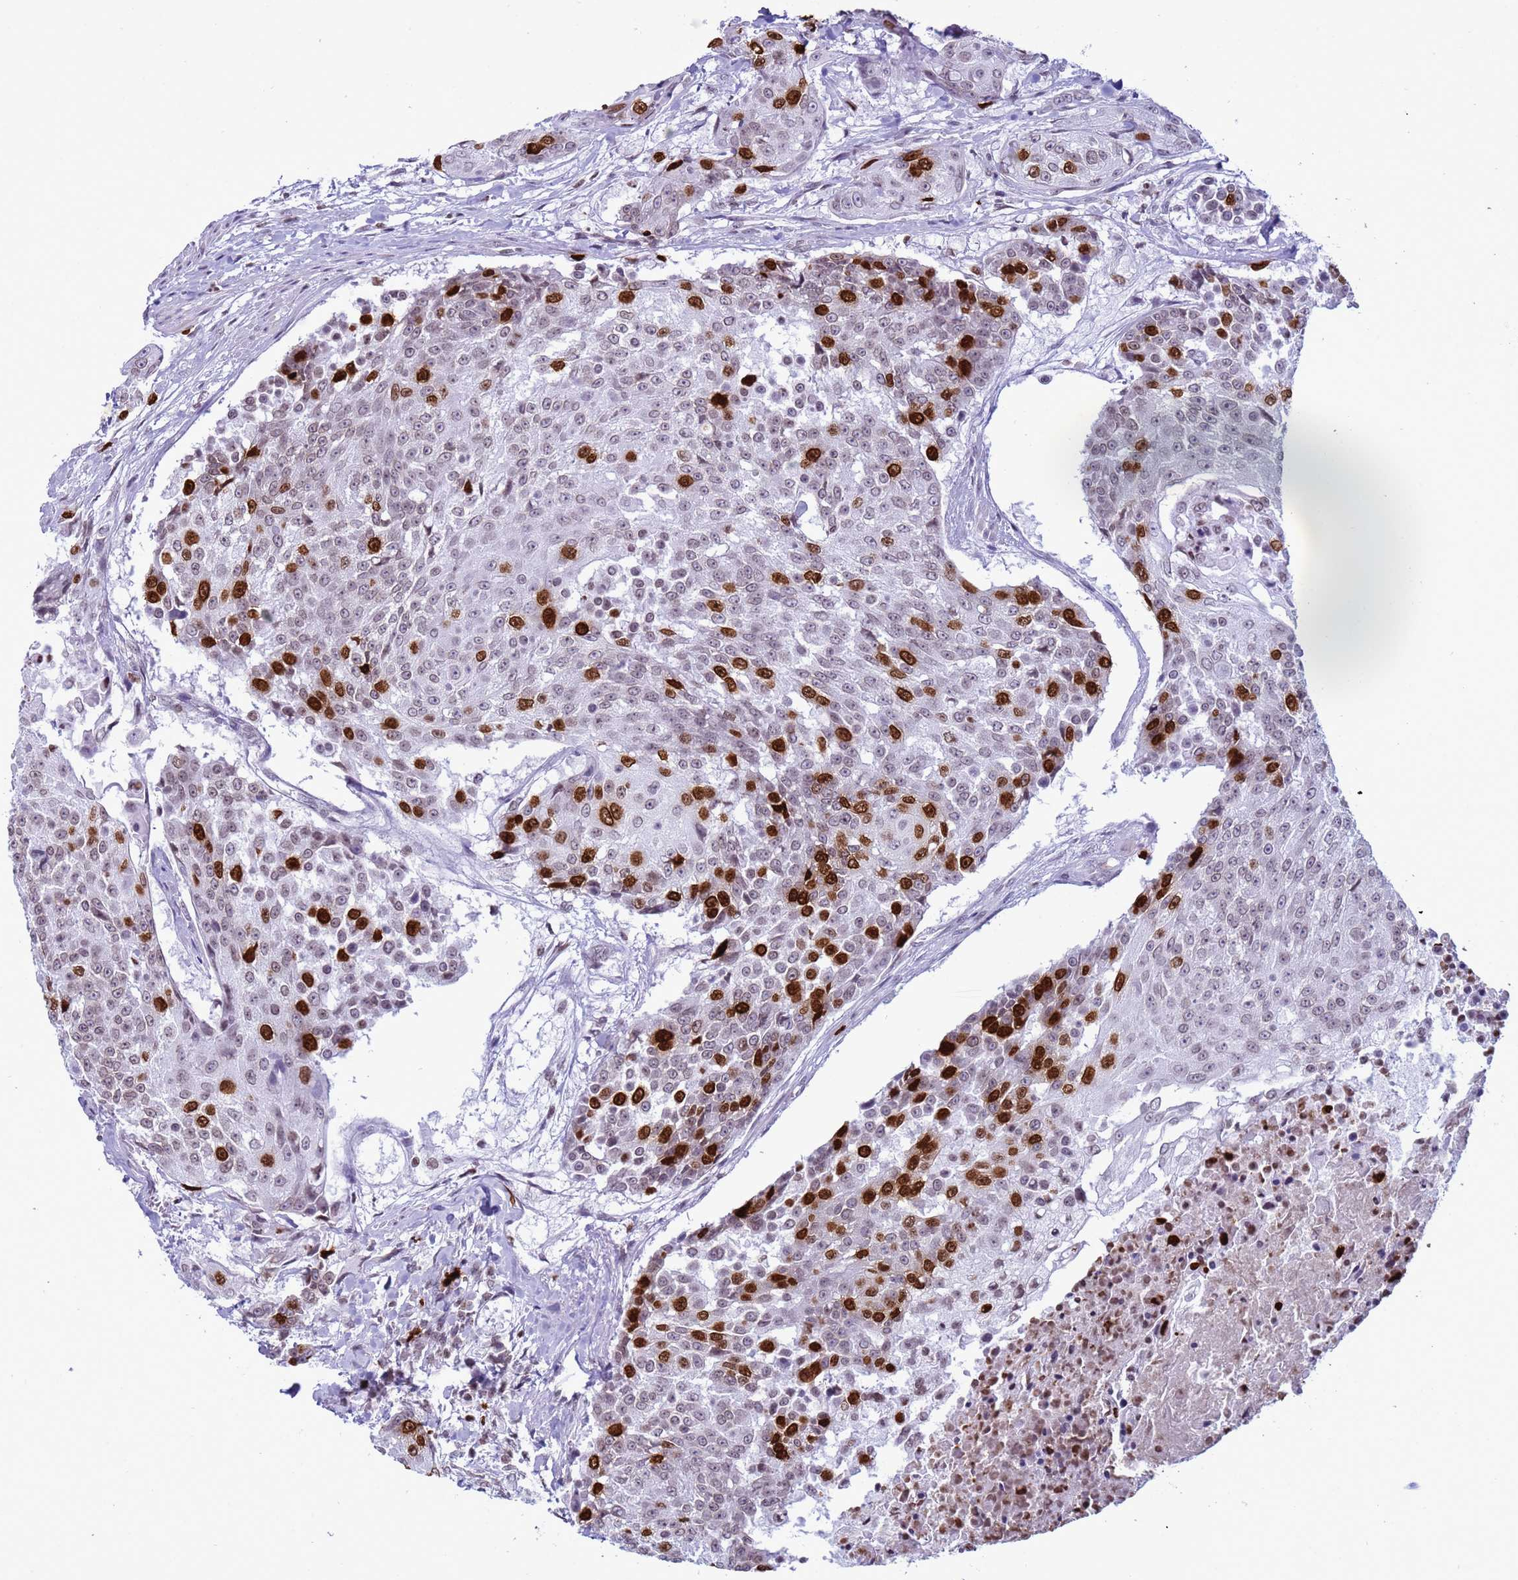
{"staining": {"intensity": "strong", "quantity": "25%-75%", "location": "nuclear"}, "tissue": "urothelial cancer", "cell_type": "Tumor cells", "image_type": "cancer", "snomed": [{"axis": "morphology", "description": "Urothelial carcinoma, High grade"}, {"axis": "topography", "description": "Urinary bladder"}], "caption": "This is an image of IHC staining of urothelial cancer, which shows strong positivity in the nuclear of tumor cells.", "gene": "H4C8", "patient": {"sex": "female", "age": 63}}